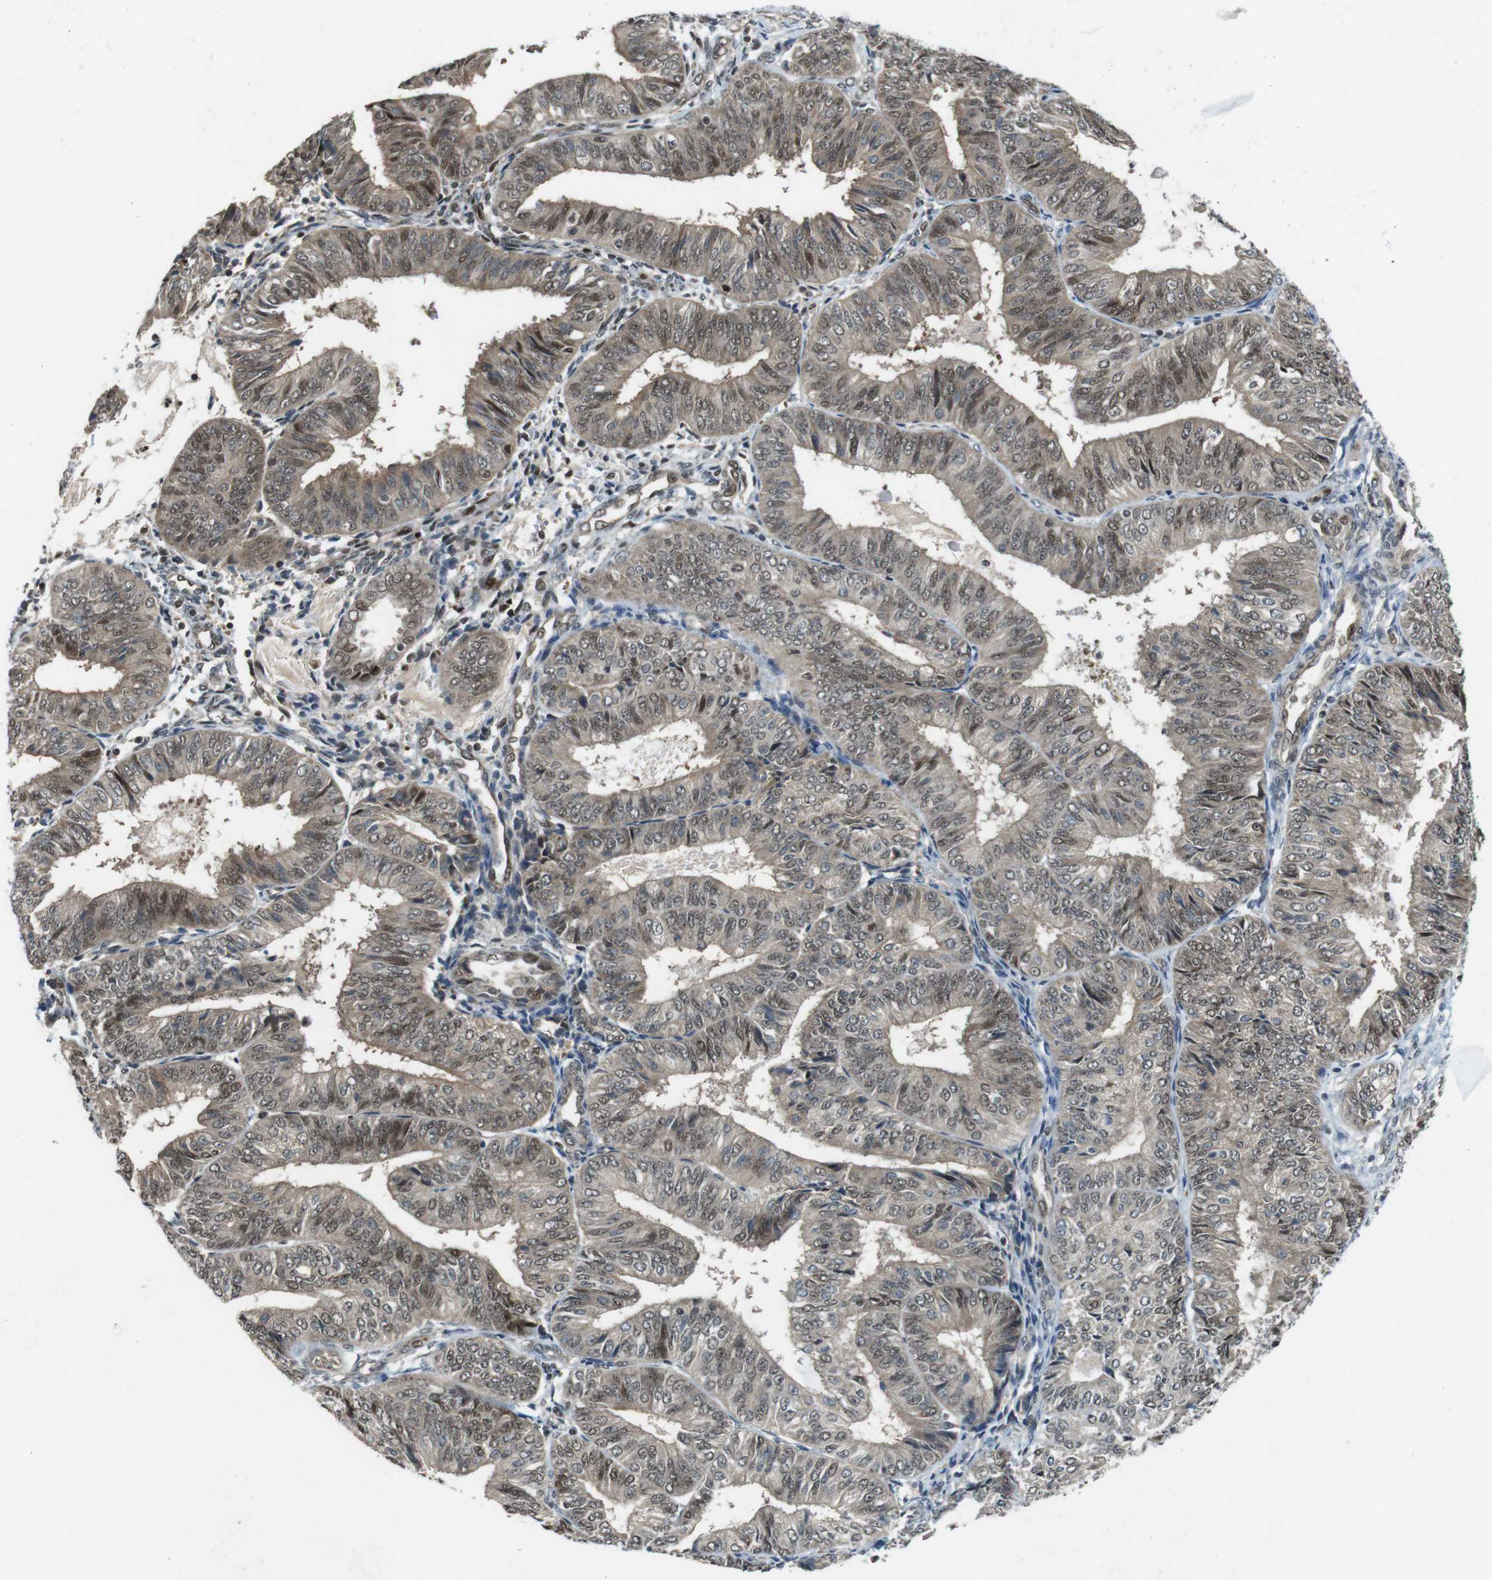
{"staining": {"intensity": "moderate", "quantity": "25%-75%", "location": "cytoplasmic/membranous,nuclear"}, "tissue": "endometrial cancer", "cell_type": "Tumor cells", "image_type": "cancer", "snomed": [{"axis": "morphology", "description": "Adenocarcinoma, NOS"}, {"axis": "topography", "description": "Endometrium"}], "caption": "This is an image of immunohistochemistry (IHC) staining of adenocarcinoma (endometrial), which shows moderate staining in the cytoplasmic/membranous and nuclear of tumor cells.", "gene": "MAPKAPK5", "patient": {"sex": "female", "age": 58}}